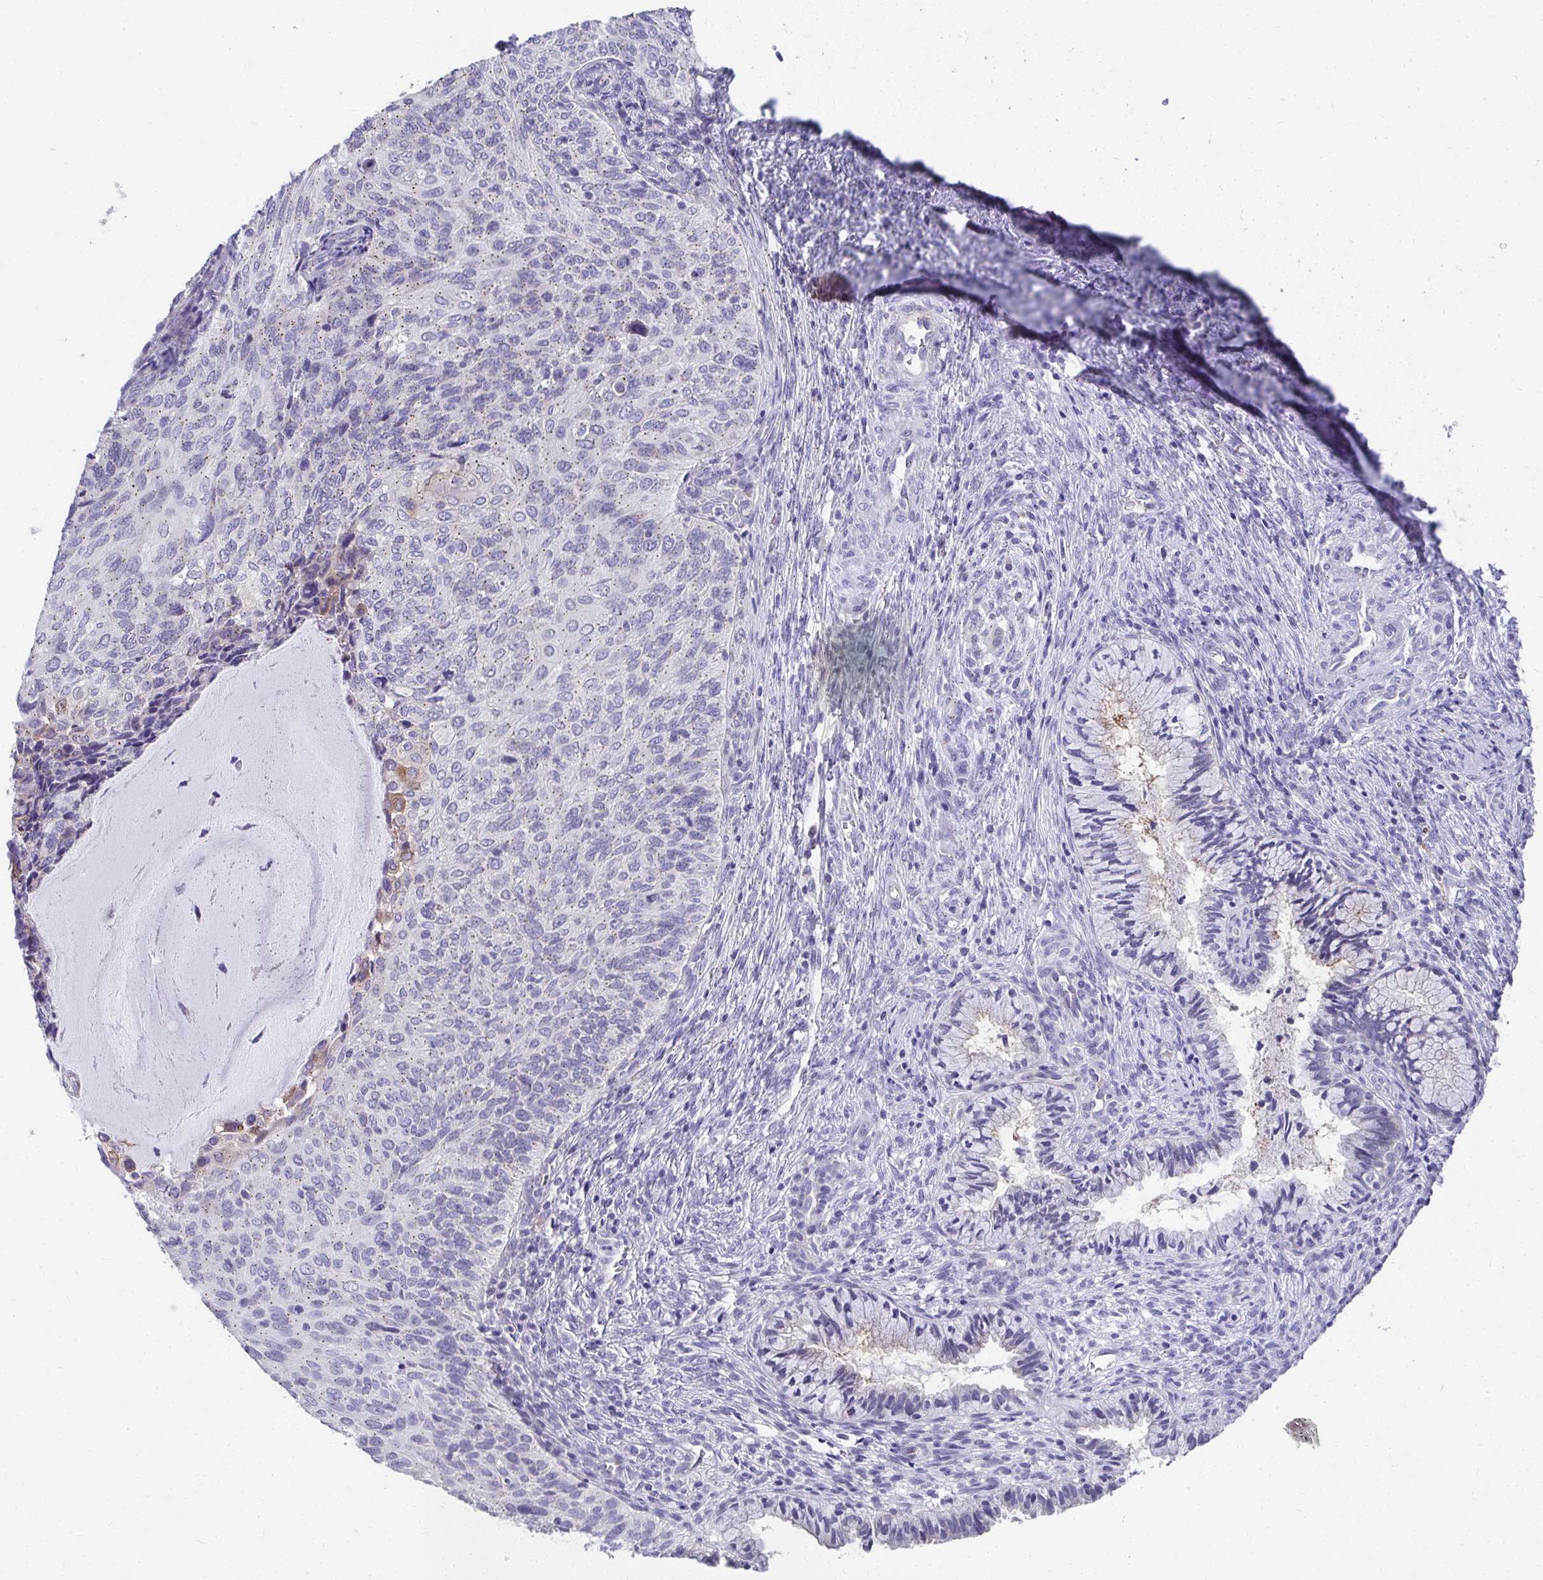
{"staining": {"intensity": "negative", "quantity": "none", "location": "none"}, "tissue": "cervical cancer", "cell_type": "Tumor cells", "image_type": "cancer", "snomed": [{"axis": "morphology", "description": "Squamous cell carcinoma, NOS"}, {"axis": "topography", "description": "Cervix"}], "caption": "A micrograph of cervical cancer stained for a protein demonstrates no brown staining in tumor cells.", "gene": "TMPRSS2", "patient": {"sex": "female", "age": 49}}